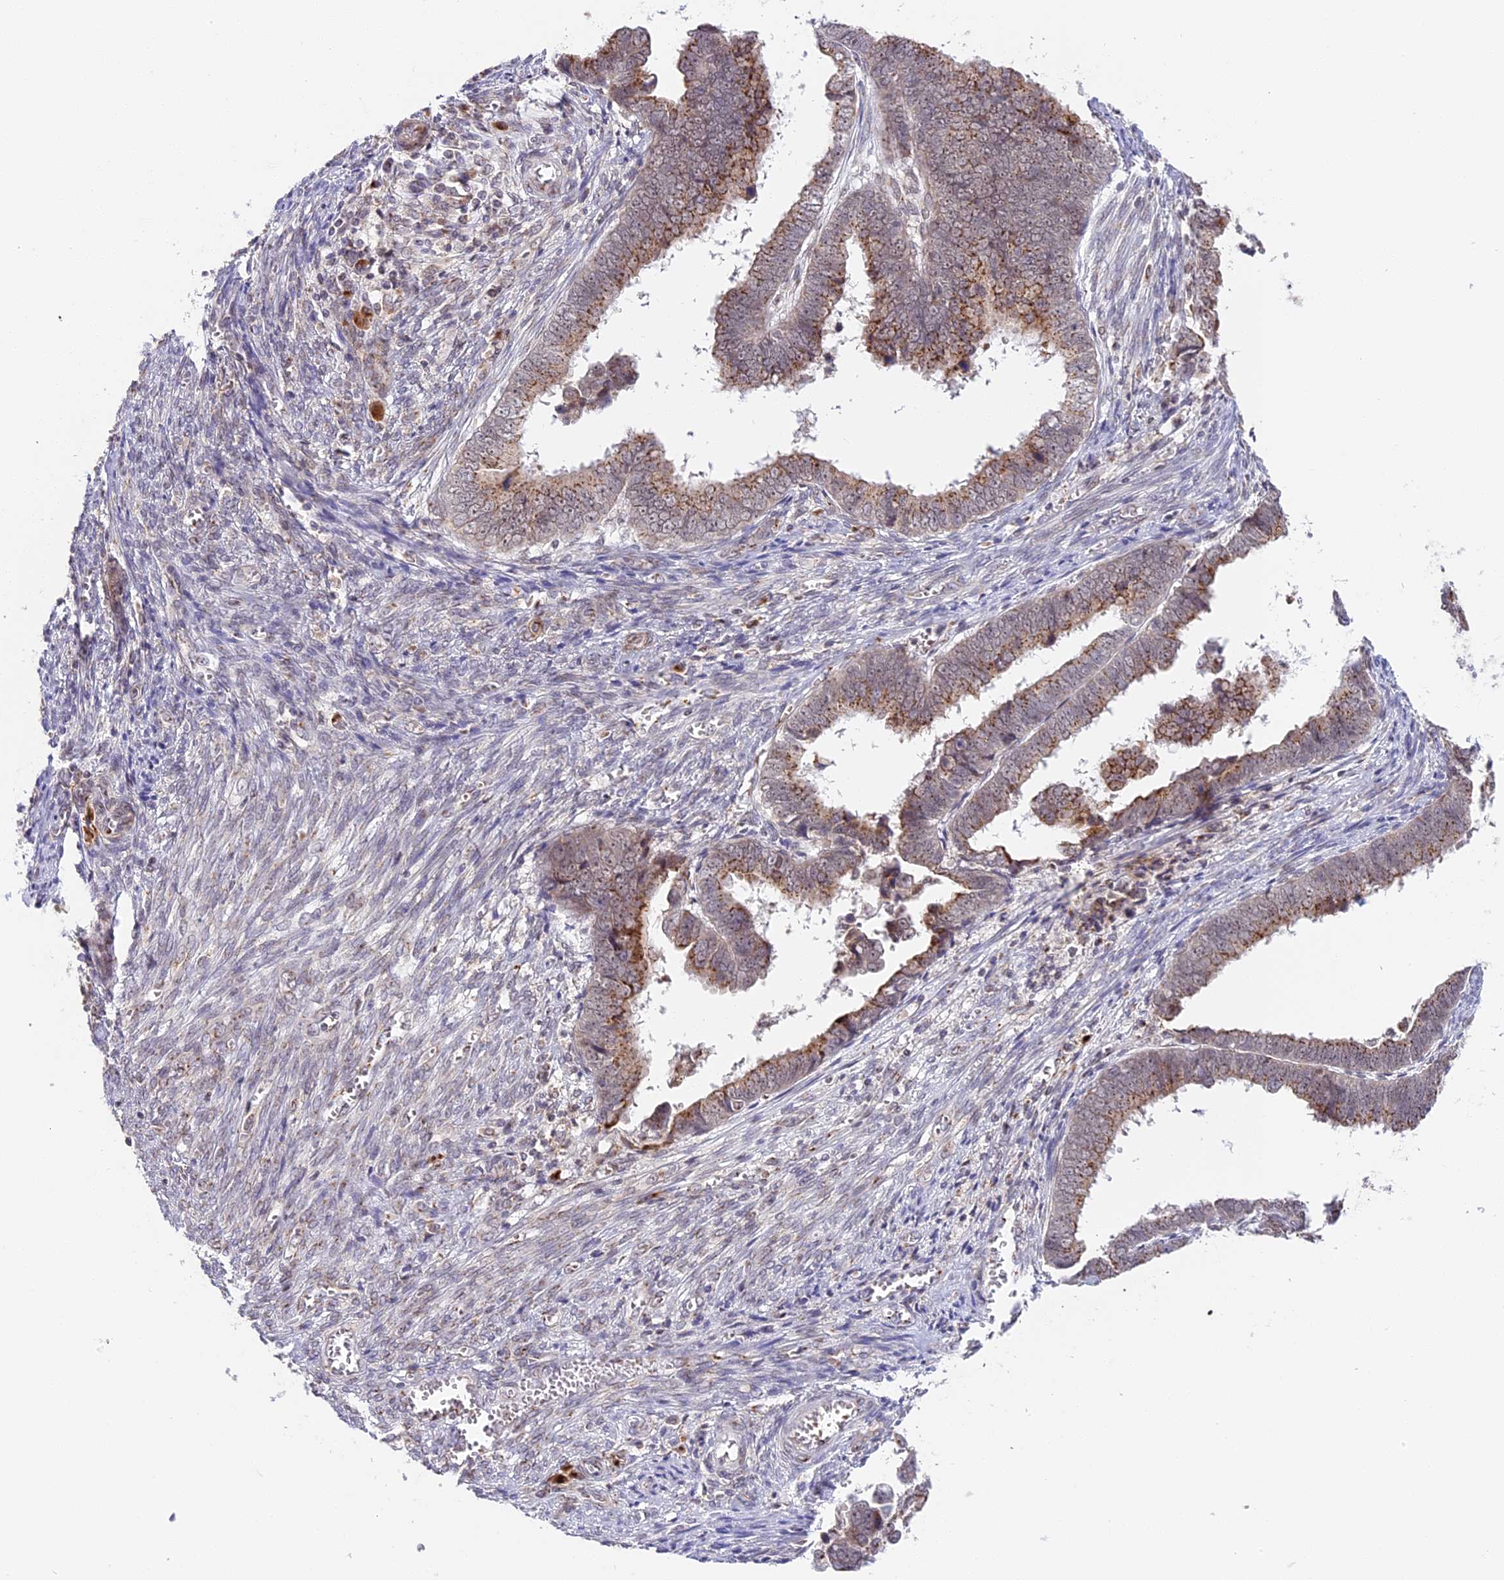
{"staining": {"intensity": "moderate", "quantity": "25%-75%", "location": "cytoplasmic/membranous"}, "tissue": "endometrial cancer", "cell_type": "Tumor cells", "image_type": "cancer", "snomed": [{"axis": "morphology", "description": "Adenocarcinoma, NOS"}, {"axis": "topography", "description": "Endometrium"}], "caption": "A brown stain labels moderate cytoplasmic/membranous positivity of a protein in endometrial cancer (adenocarcinoma) tumor cells.", "gene": "HEATR5B", "patient": {"sex": "female", "age": 75}}